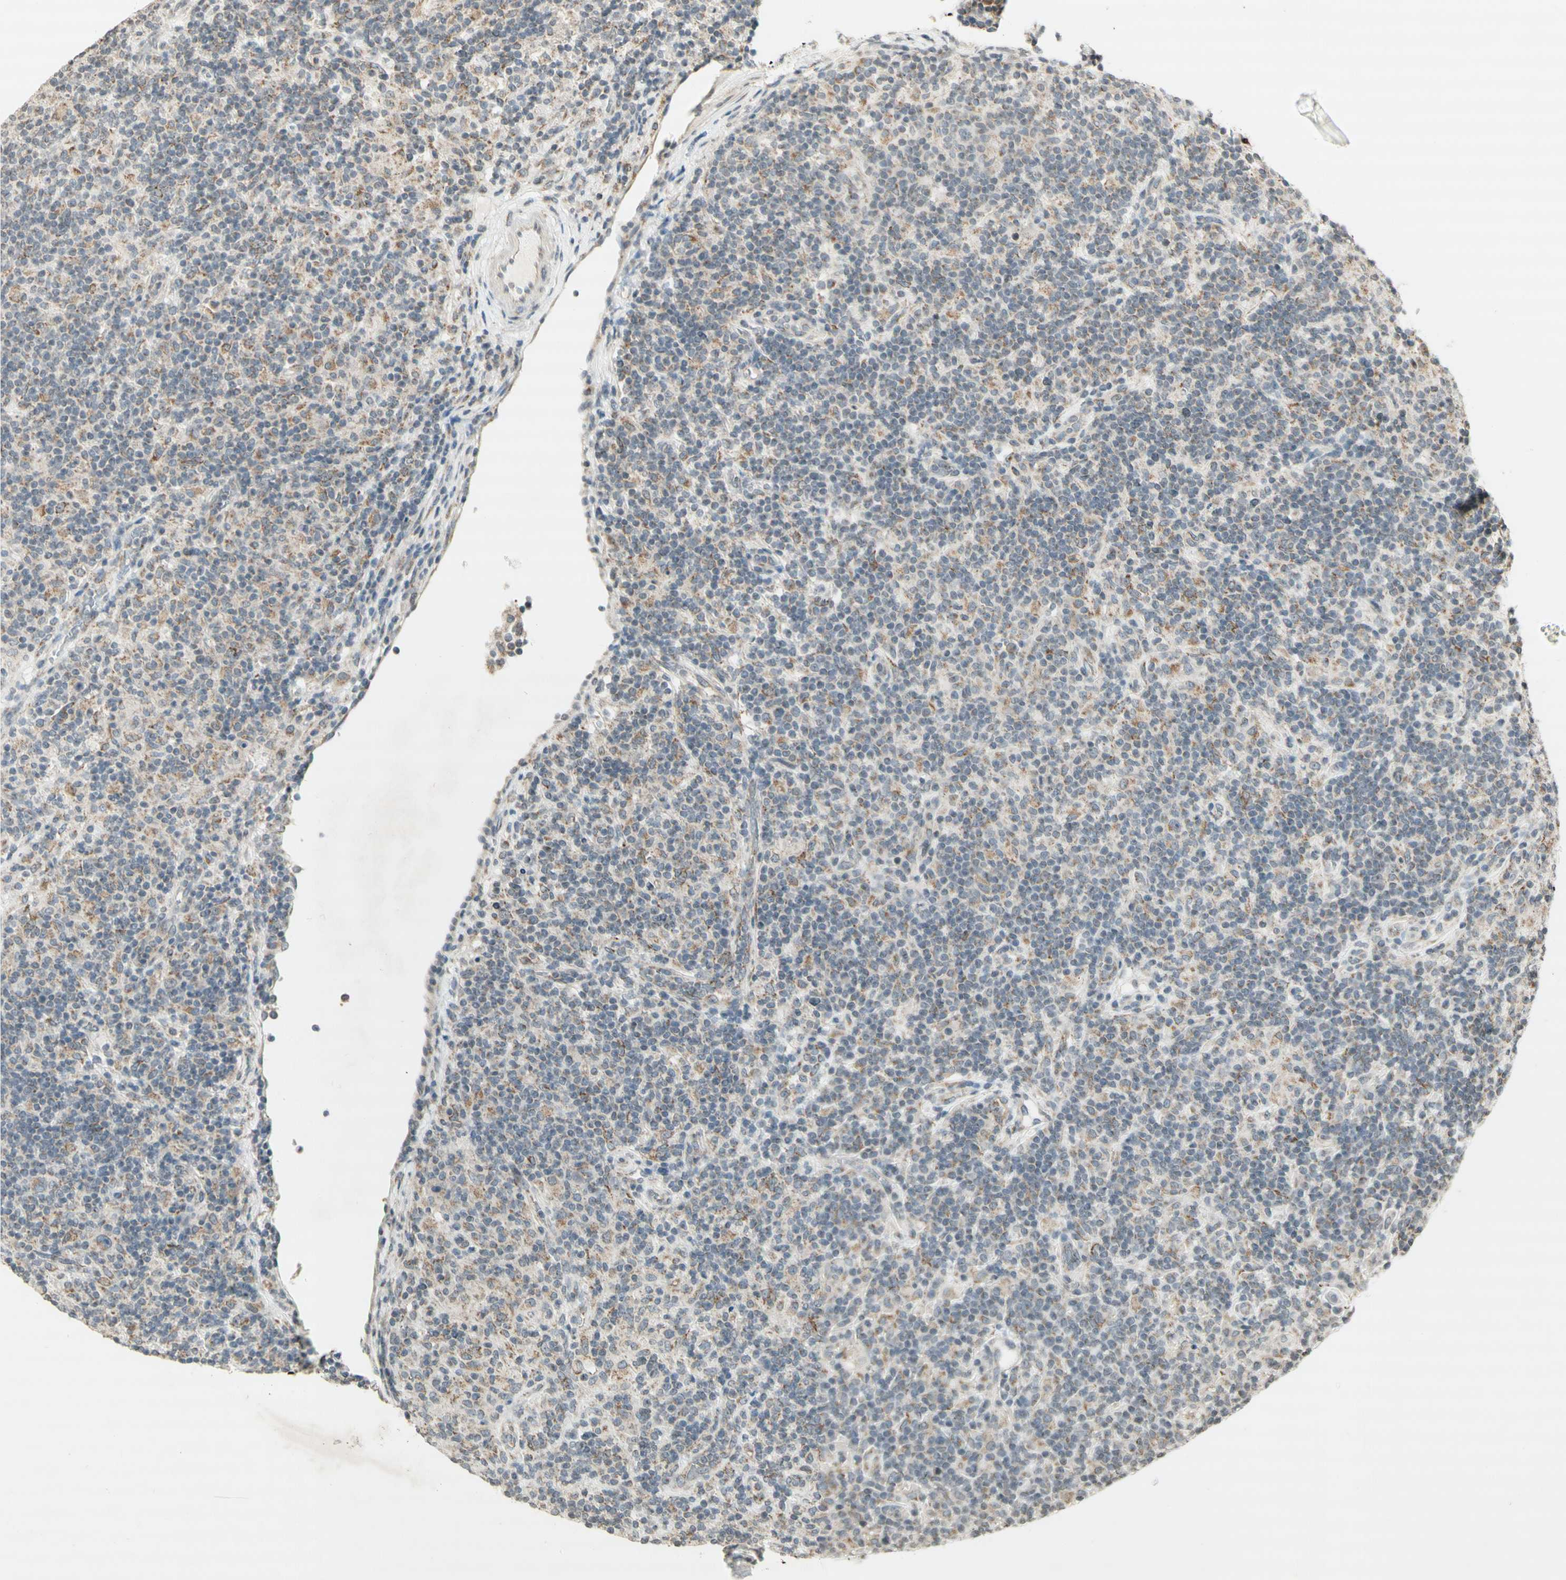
{"staining": {"intensity": "moderate", "quantity": "<25%", "location": "cytoplasmic/membranous"}, "tissue": "lymphoma", "cell_type": "Tumor cells", "image_type": "cancer", "snomed": [{"axis": "morphology", "description": "Hodgkin's disease, NOS"}, {"axis": "topography", "description": "Lymph node"}], "caption": "The image displays staining of lymphoma, revealing moderate cytoplasmic/membranous protein expression (brown color) within tumor cells. The protein of interest is shown in brown color, while the nuclei are stained blue.", "gene": "CCNI", "patient": {"sex": "male", "age": 70}}